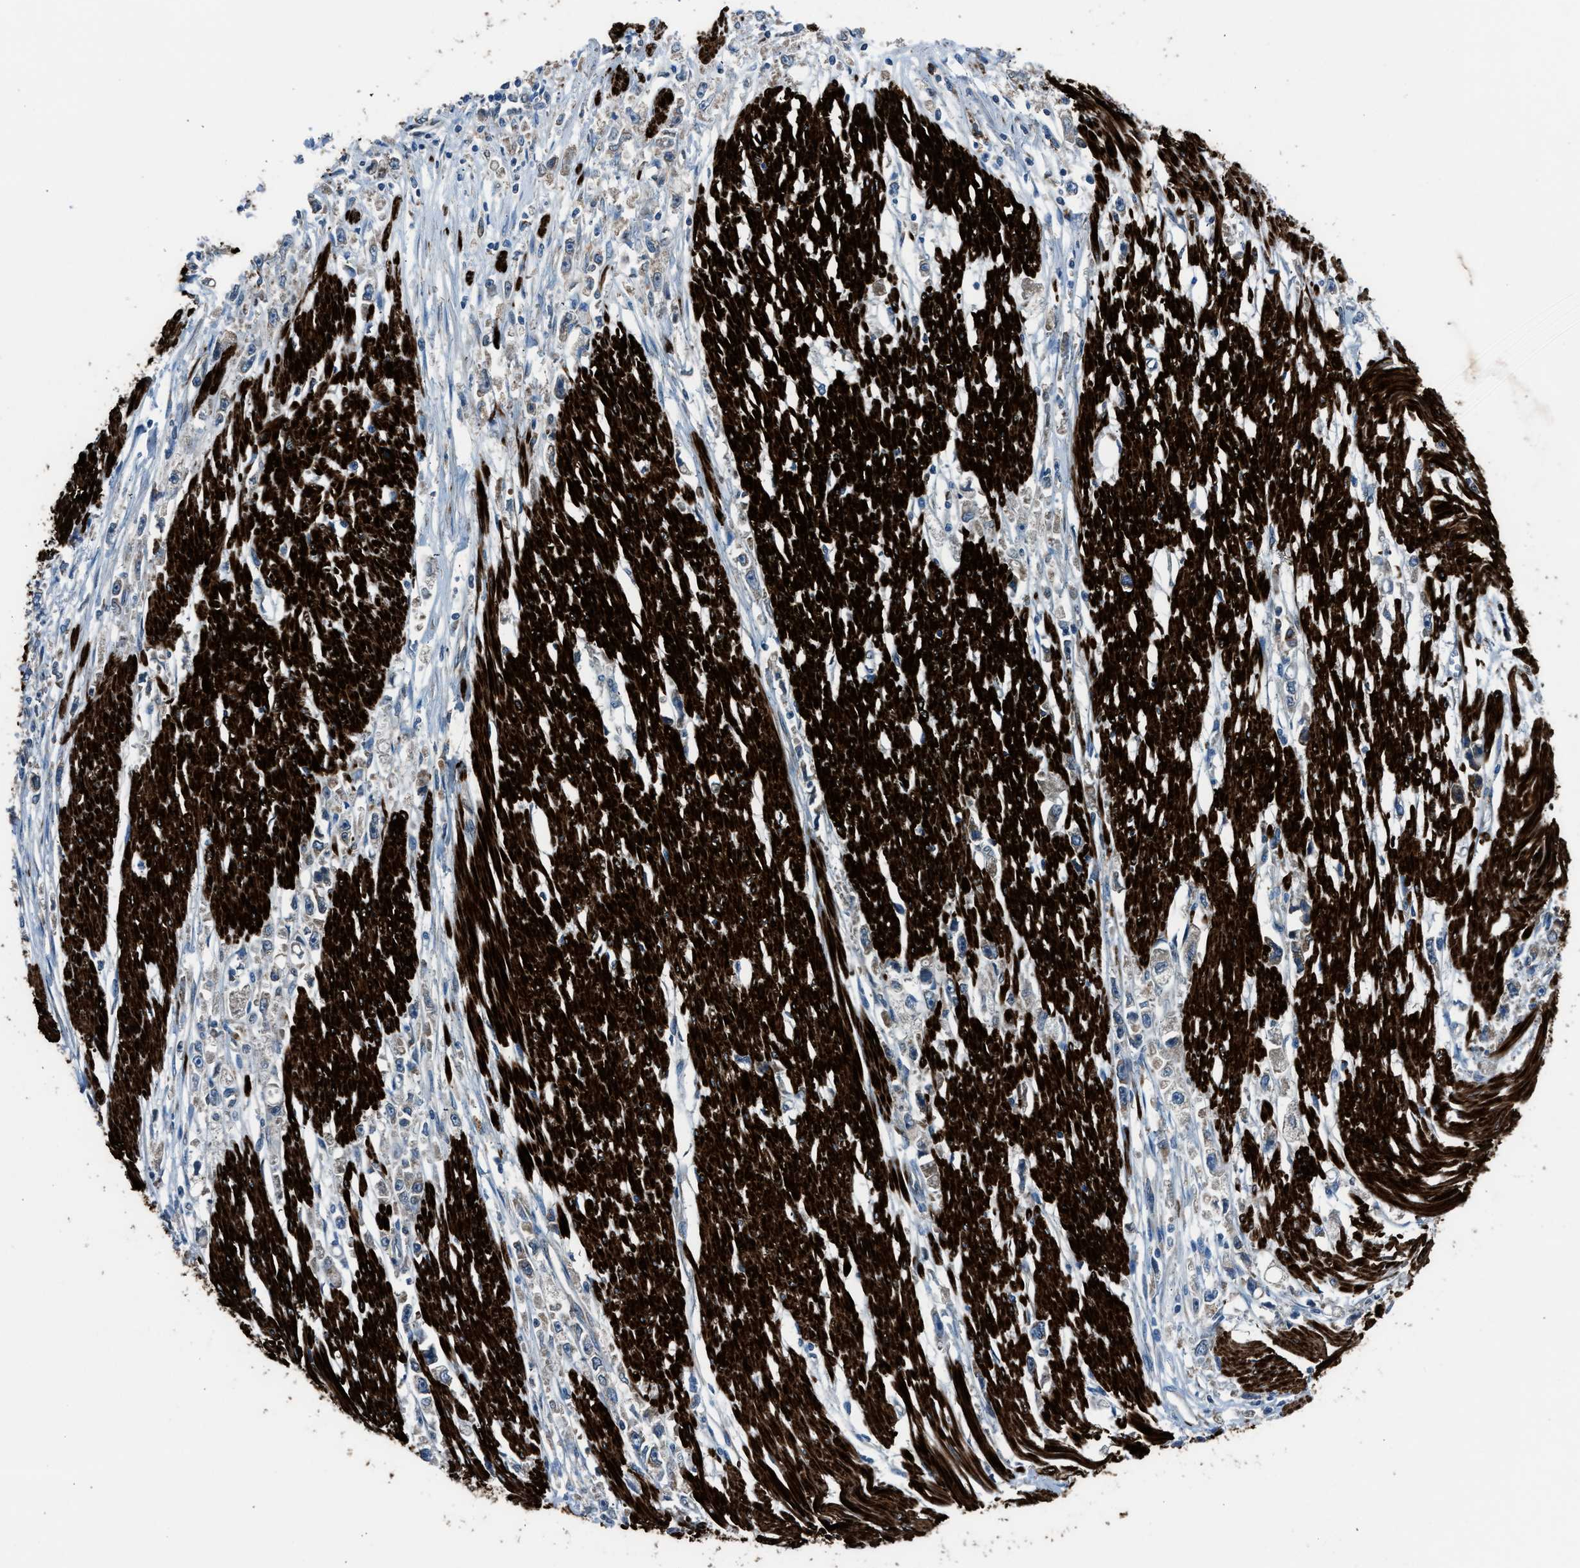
{"staining": {"intensity": "weak", "quantity": ">75%", "location": "cytoplasmic/membranous"}, "tissue": "stomach cancer", "cell_type": "Tumor cells", "image_type": "cancer", "snomed": [{"axis": "morphology", "description": "Adenocarcinoma, NOS"}, {"axis": "topography", "description": "Stomach"}], "caption": "A low amount of weak cytoplasmic/membranous positivity is identified in about >75% of tumor cells in adenocarcinoma (stomach) tissue. (DAB (3,3'-diaminobenzidine) = brown stain, brightfield microscopy at high magnification).", "gene": "LMBR1", "patient": {"sex": "female", "age": 59}}